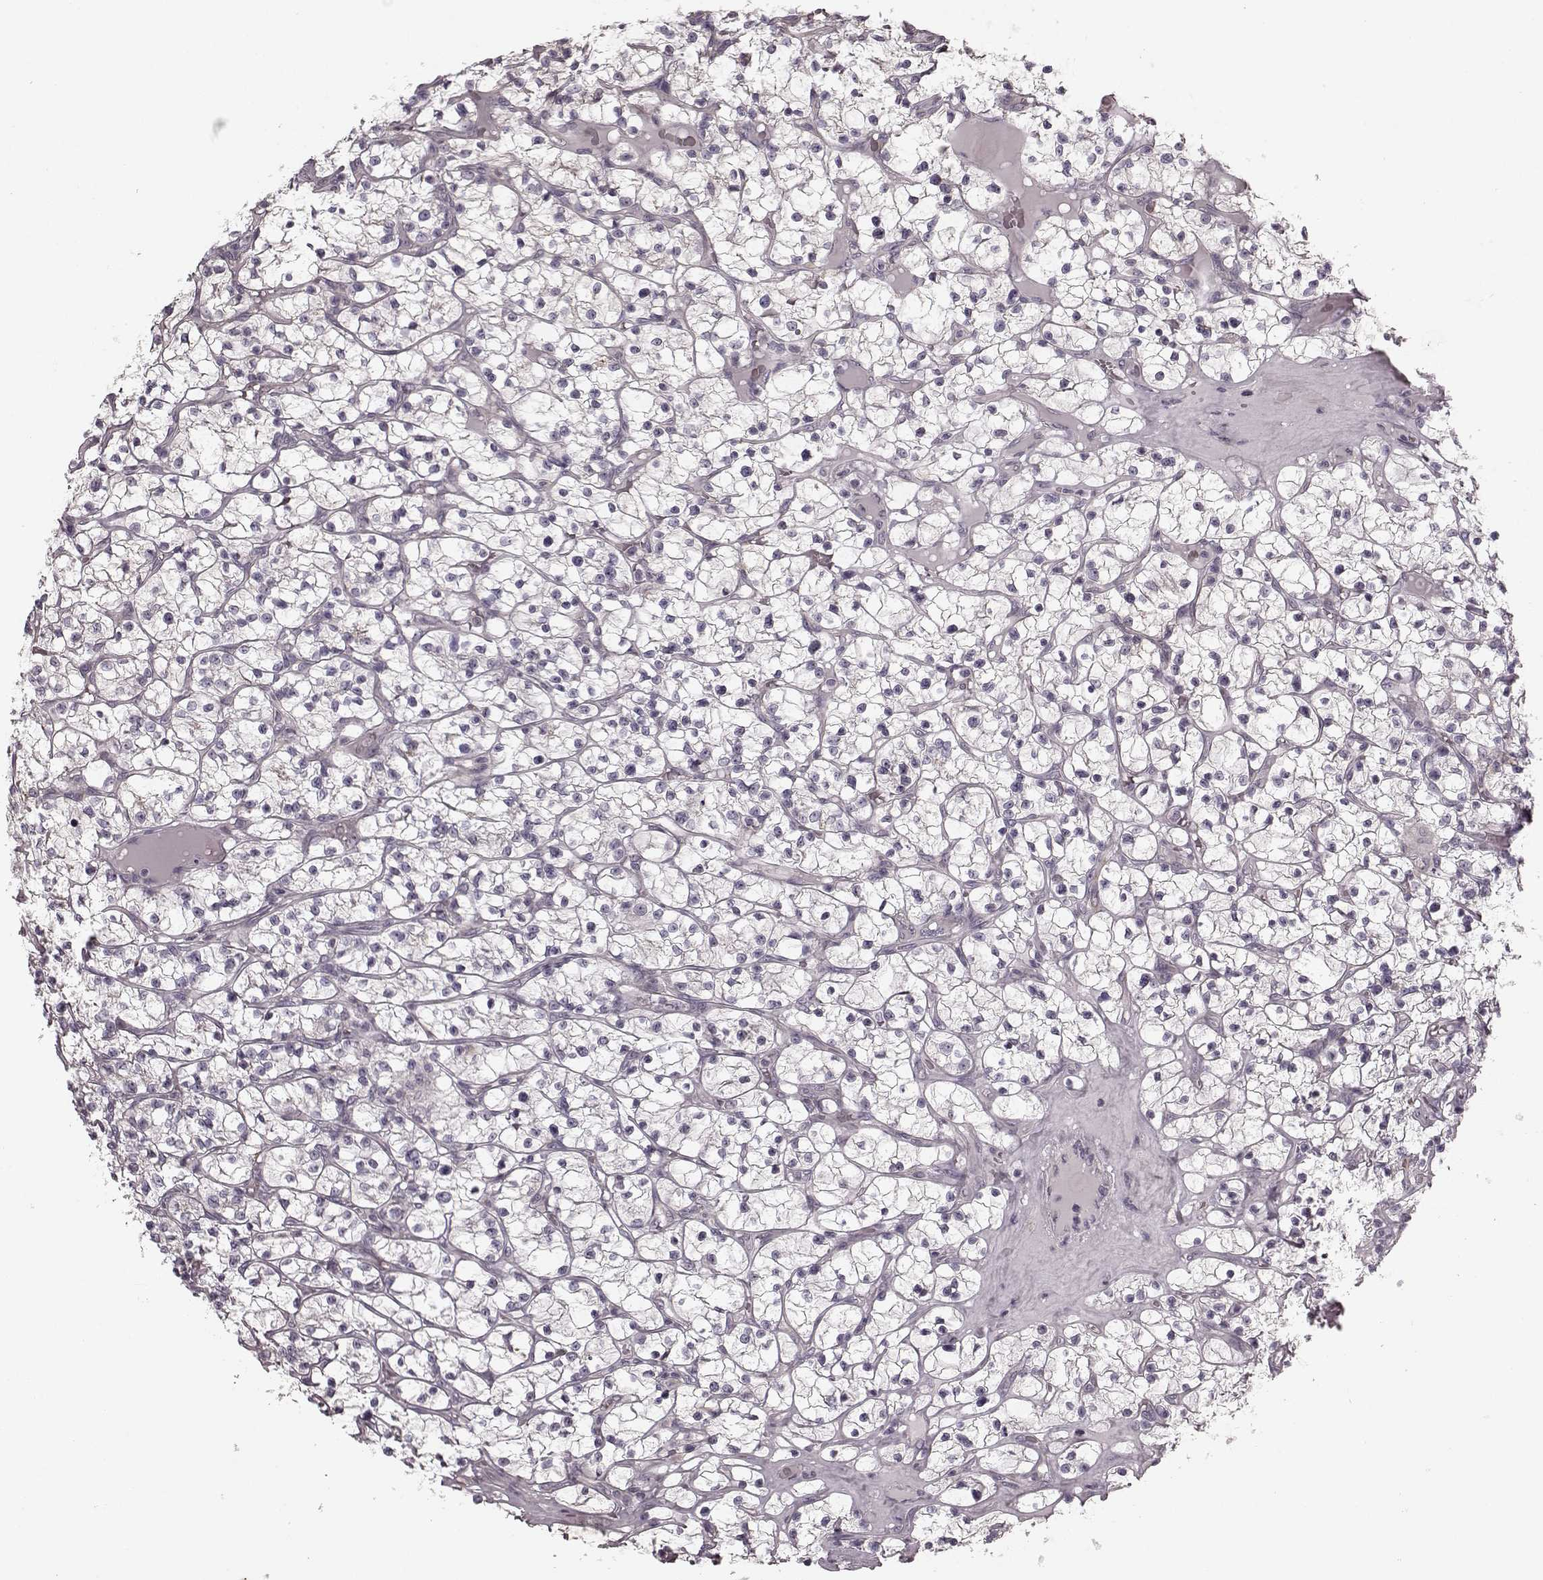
{"staining": {"intensity": "negative", "quantity": "none", "location": "none"}, "tissue": "renal cancer", "cell_type": "Tumor cells", "image_type": "cancer", "snomed": [{"axis": "morphology", "description": "Adenocarcinoma, NOS"}, {"axis": "topography", "description": "Kidney"}], "caption": "Adenocarcinoma (renal) was stained to show a protein in brown. There is no significant staining in tumor cells.", "gene": "HMMR", "patient": {"sex": "female", "age": 64}}